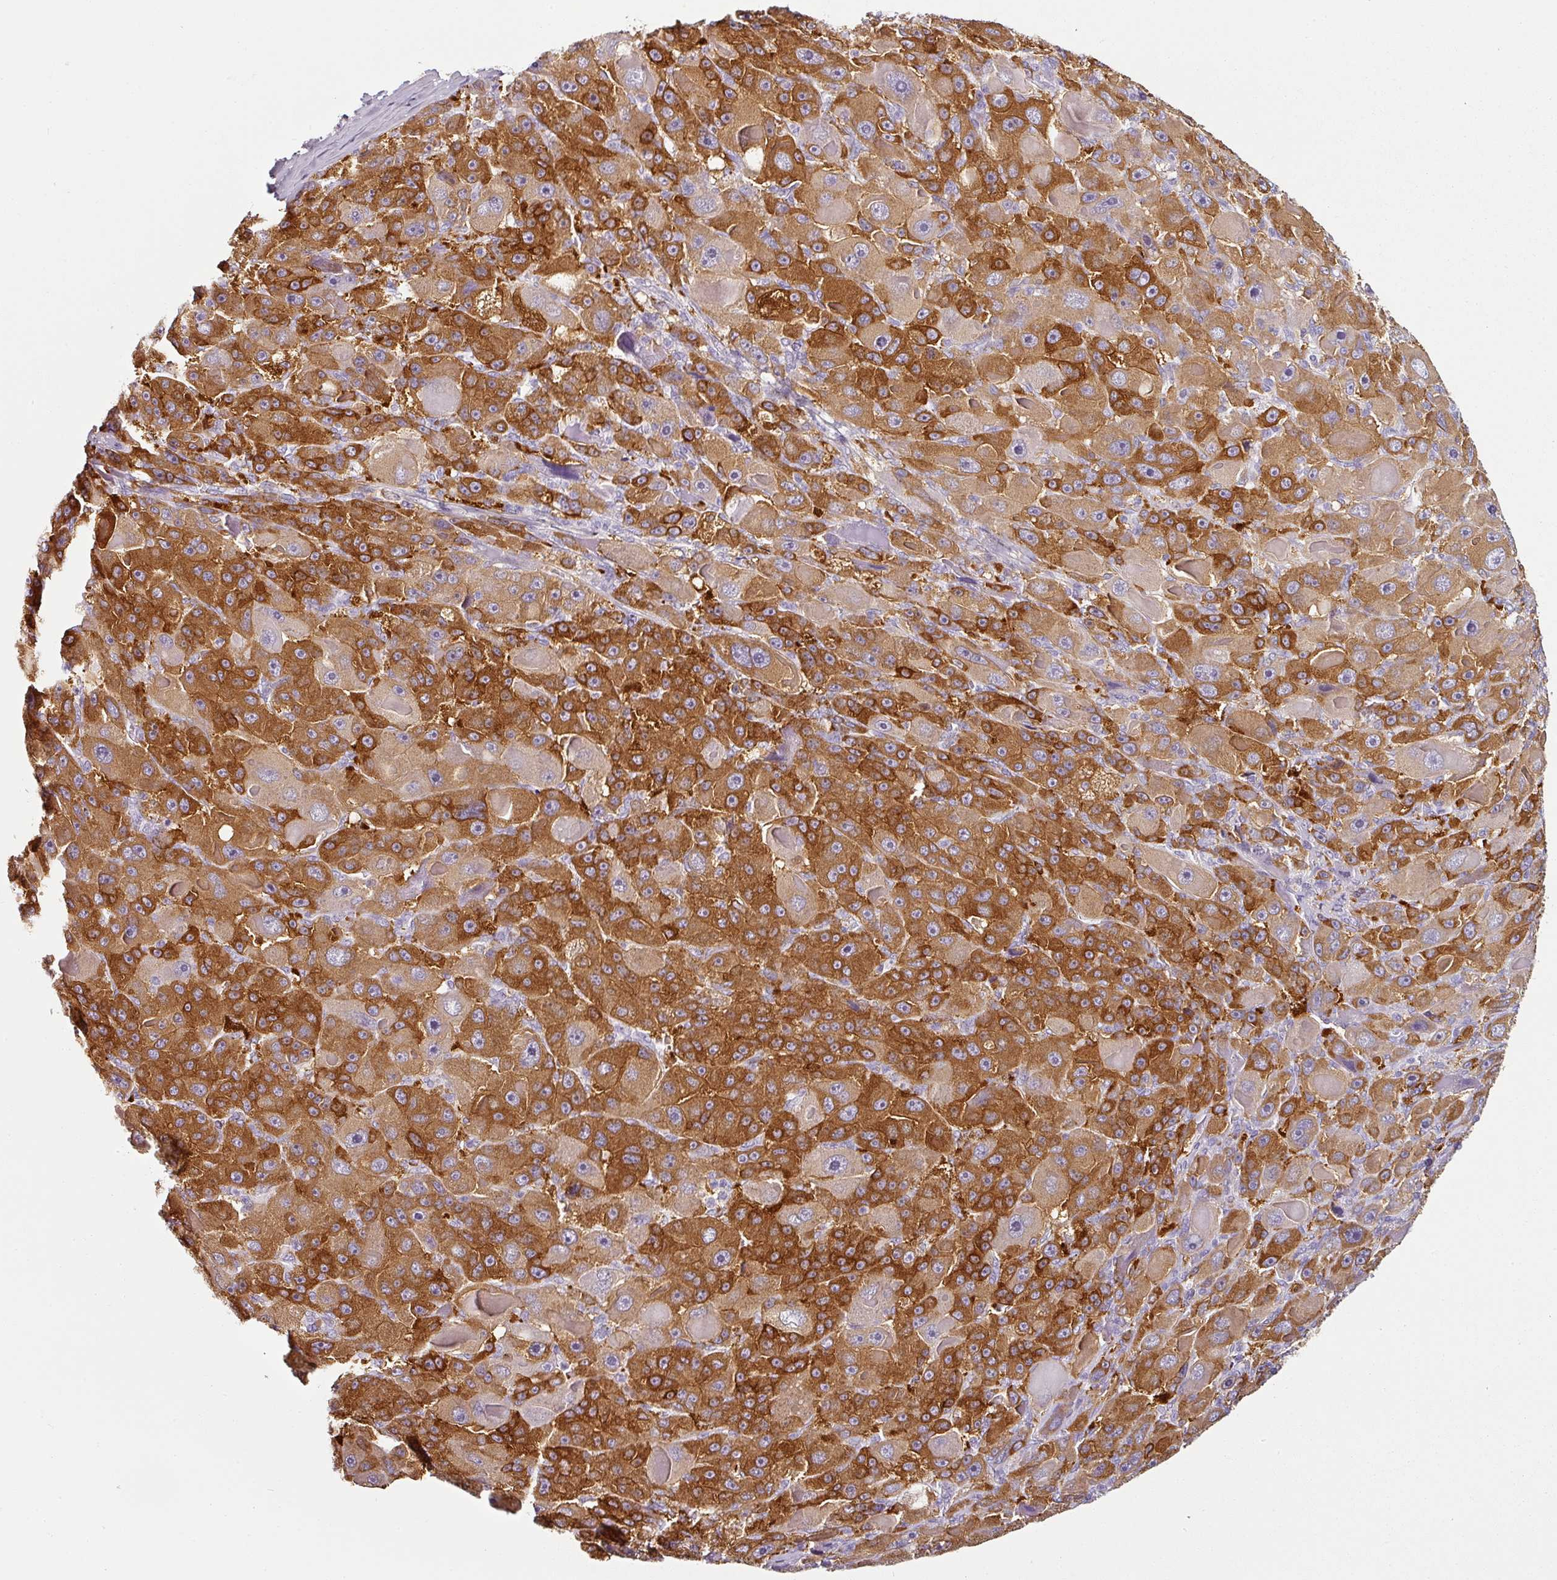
{"staining": {"intensity": "strong", "quantity": ">75%", "location": "cytoplasmic/membranous"}, "tissue": "liver cancer", "cell_type": "Tumor cells", "image_type": "cancer", "snomed": [{"axis": "morphology", "description": "Carcinoma, Hepatocellular, NOS"}, {"axis": "topography", "description": "Liver"}], "caption": "An immunohistochemistry (IHC) micrograph of tumor tissue is shown. Protein staining in brown shows strong cytoplasmic/membranous positivity in liver hepatocellular carcinoma within tumor cells.", "gene": "CAP2", "patient": {"sex": "male", "age": 76}}